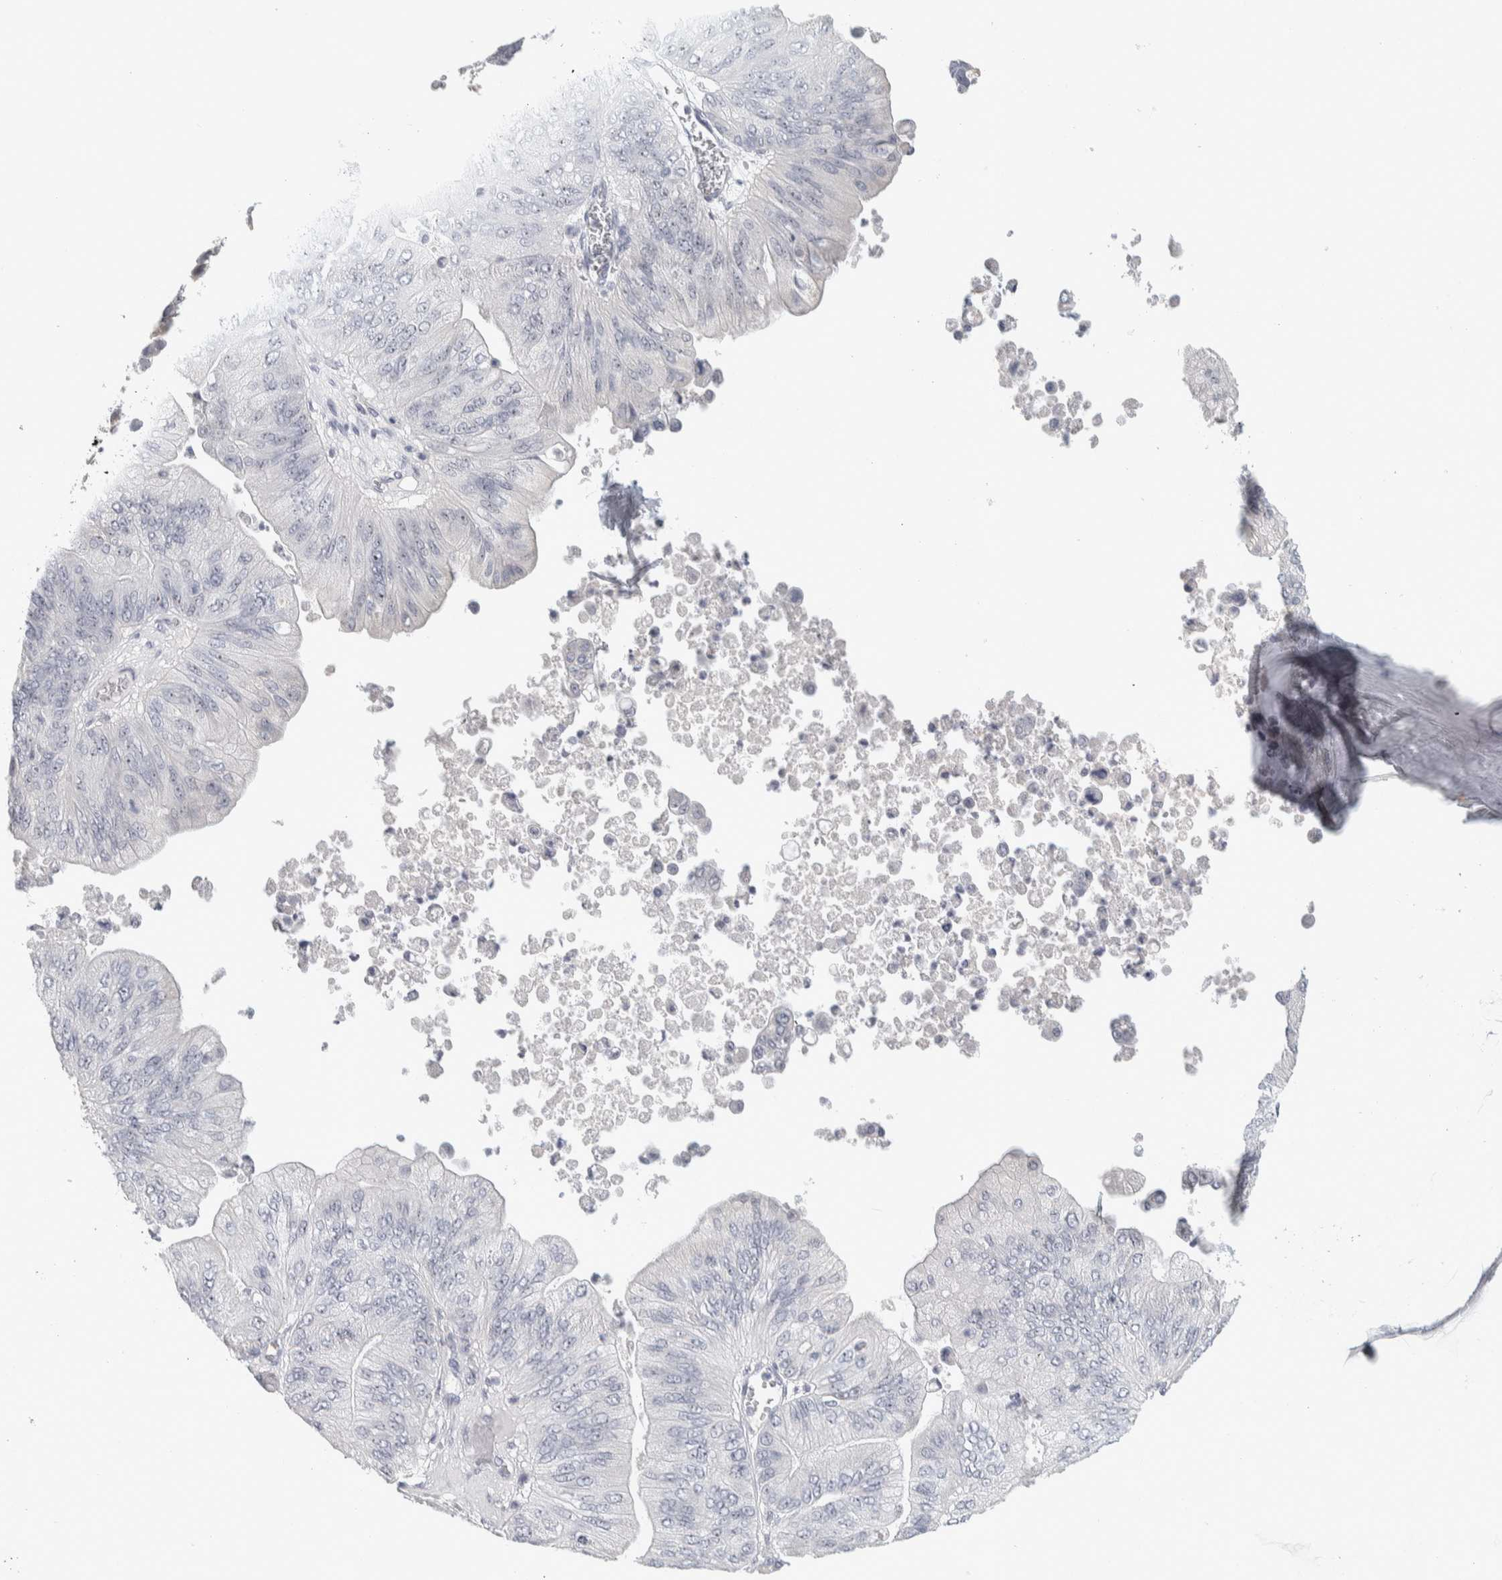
{"staining": {"intensity": "moderate", "quantity": "25%-75%", "location": "nuclear"}, "tissue": "ovarian cancer", "cell_type": "Tumor cells", "image_type": "cancer", "snomed": [{"axis": "morphology", "description": "Cystadenocarcinoma, mucinous, NOS"}, {"axis": "topography", "description": "Ovary"}], "caption": "Protein expression analysis of ovarian cancer displays moderate nuclear staining in about 25%-75% of tumor cells. Using DAB (3,3'-diaminobenzidine) (brown) and hematoxylin (blue) stains, captured at high magnification using brightfield microscopy.", "gene": "DCXR", "patient": {"sex": "female", "age": 61}}